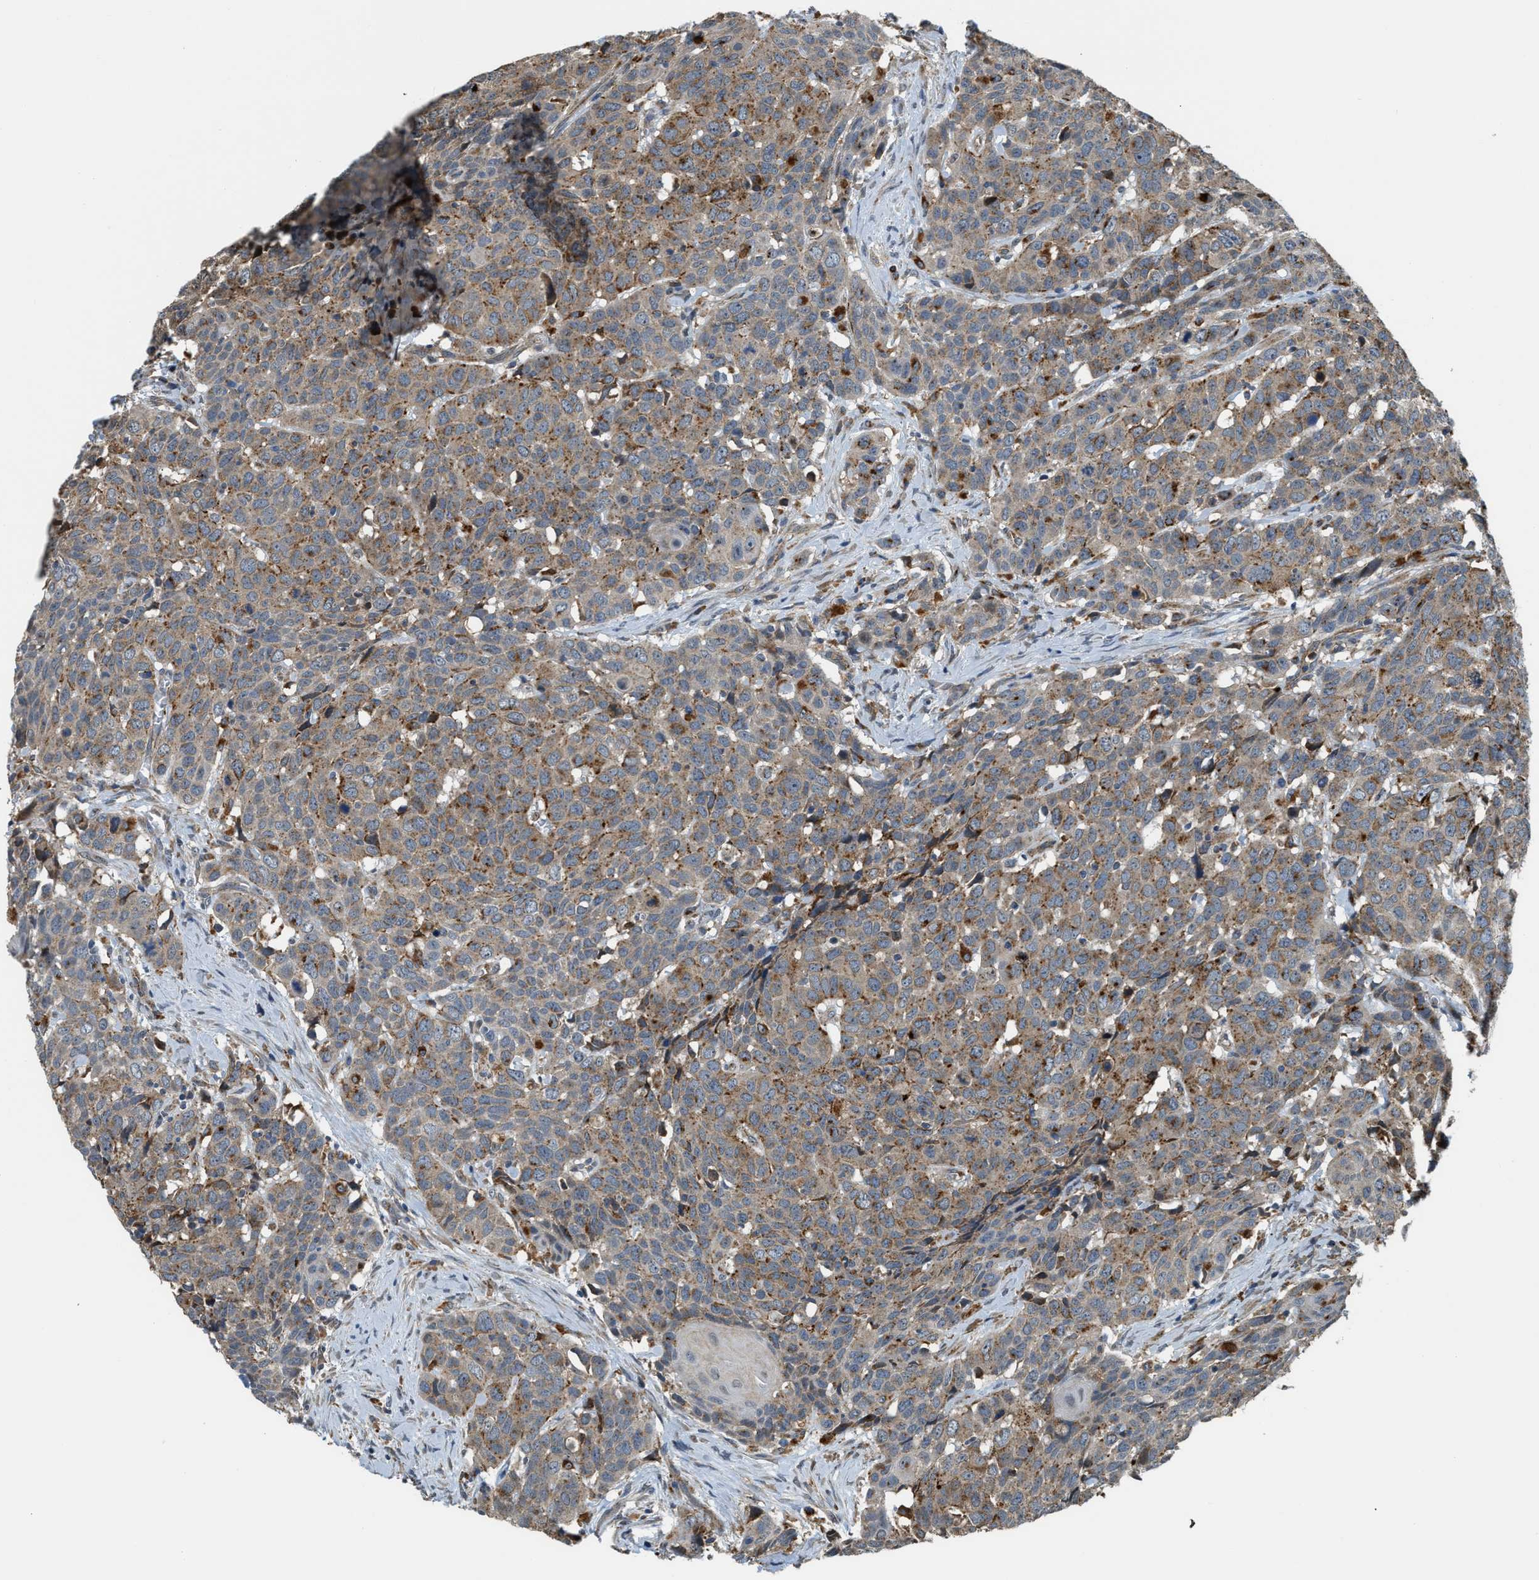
{"staining": {"intensity": "weak", "quantity": ">75%", "location": "cytoplasmic/membranous"}, "tissue": "head and neck cancer", "cell_type": "Tumor cells", "image_type": "cancer", "snomed": [{"axis": "morphology", "description": "Squamous cell carcinoma, NOS"}, {"axis": "topography", "description": "Head-Neck"}], "caption": "This histopathology image demonstrates IHC staining of human squamous cell carcinoma (head and neck), with low weak cytoplasmic/membranous staining in about >75% of tumor cells.", "gene": "STARD3NL", "patient": {"sex": "male", "age": 66}}